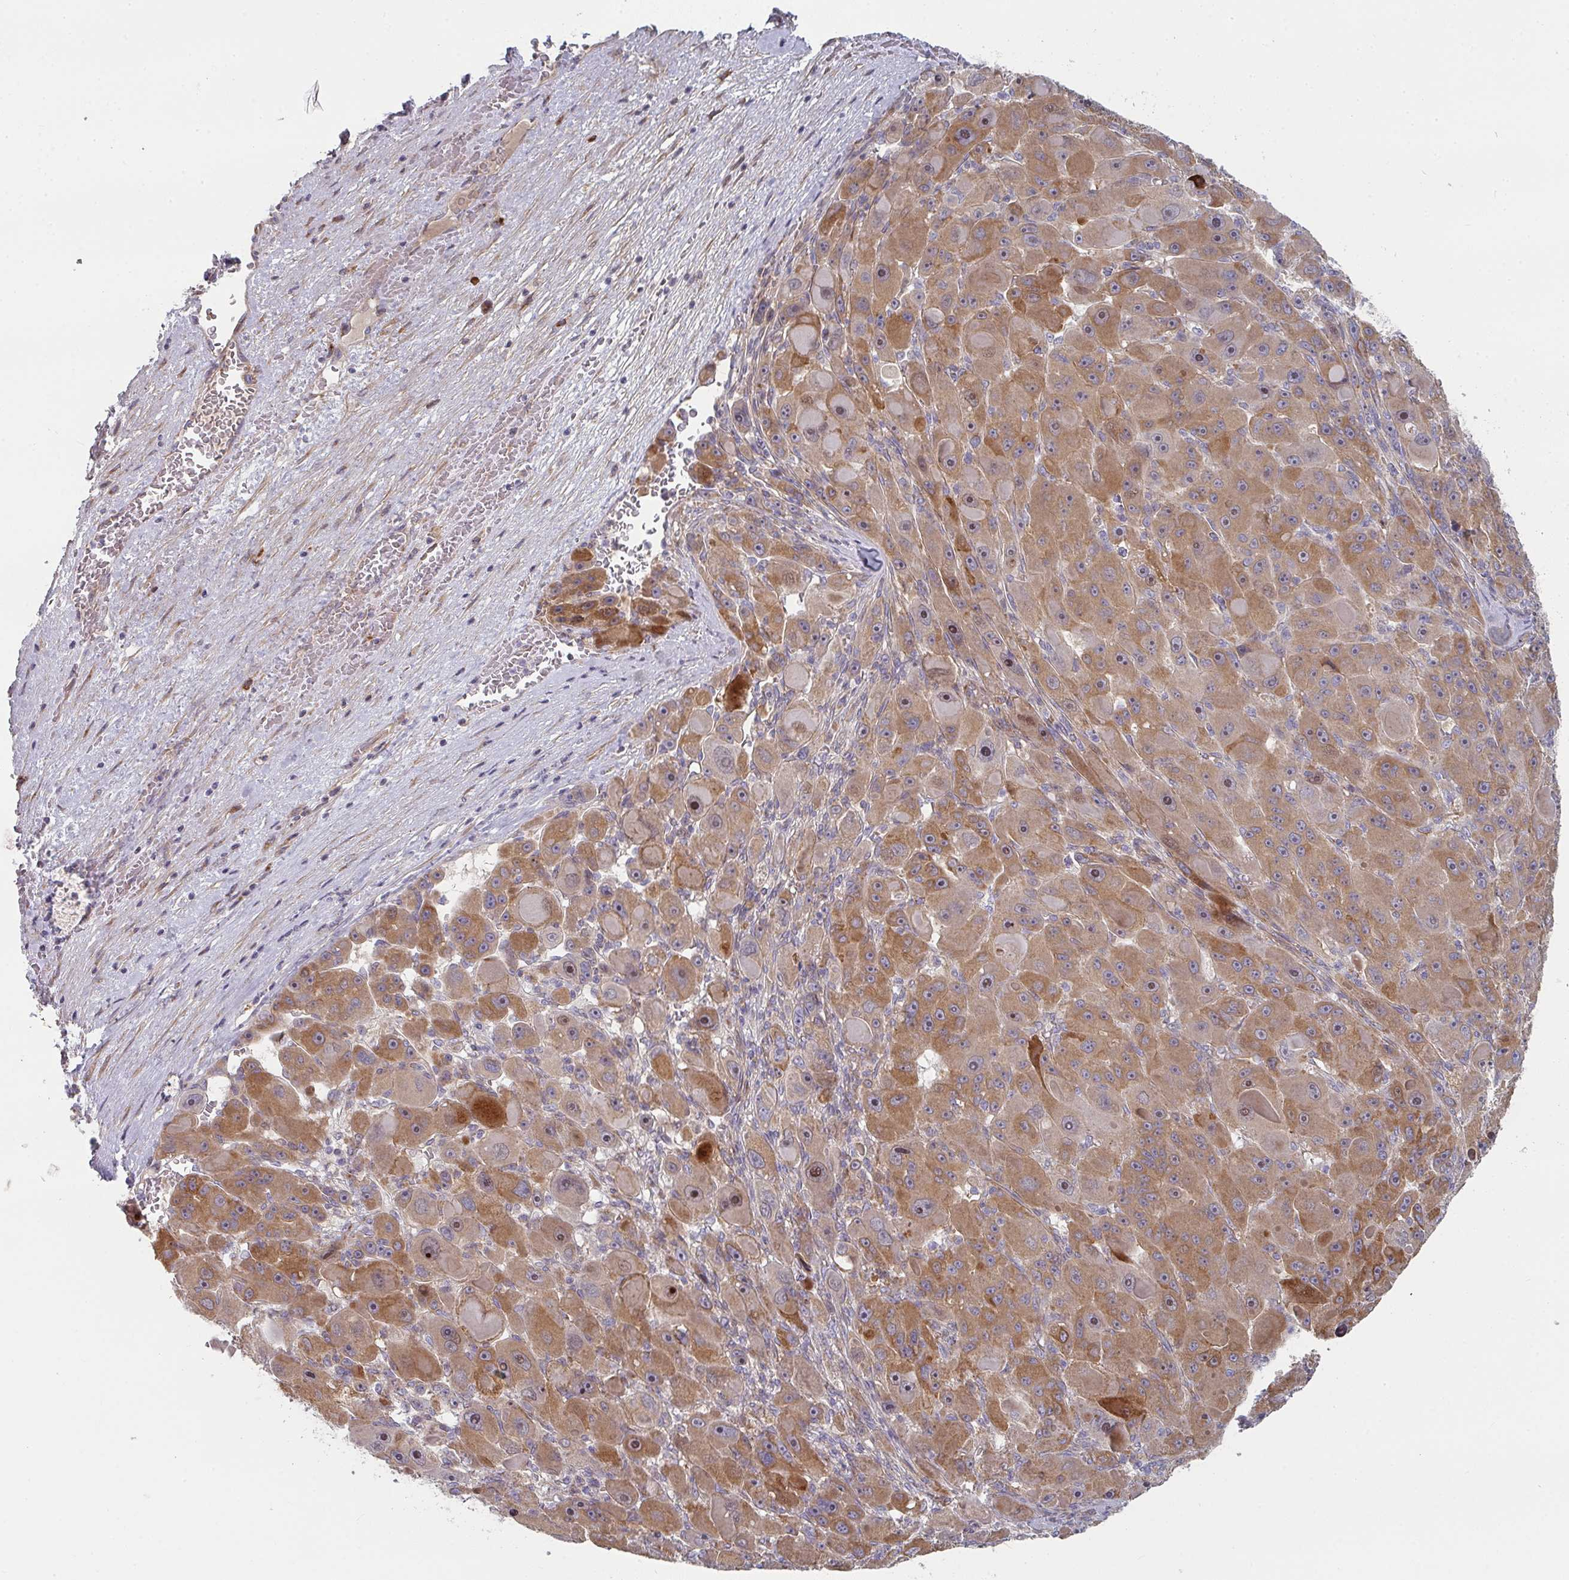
{"staining": {"intensity": "strong", "quantity": ">75%", "location": "cytoplasmic/membranous,nuclear"}, "tissue": "liver cancer", "cell_type": "Tumor cells", "image_type": "cancer", "snomed": [{"axis": "morphology", "description": "Carcinoma, Hepatocellular, NOS"}, {"axis": "topography", "description": "Liver"}], "caption": "The image reveals a brown stain indicating the presence of a protein in the cytoplasmic/membranous and nuclear of tumor cells in hepatocellular carcinoma (liver).", "gene": "RHEBL1", "patient": {"sex": "male", "age": 76}}